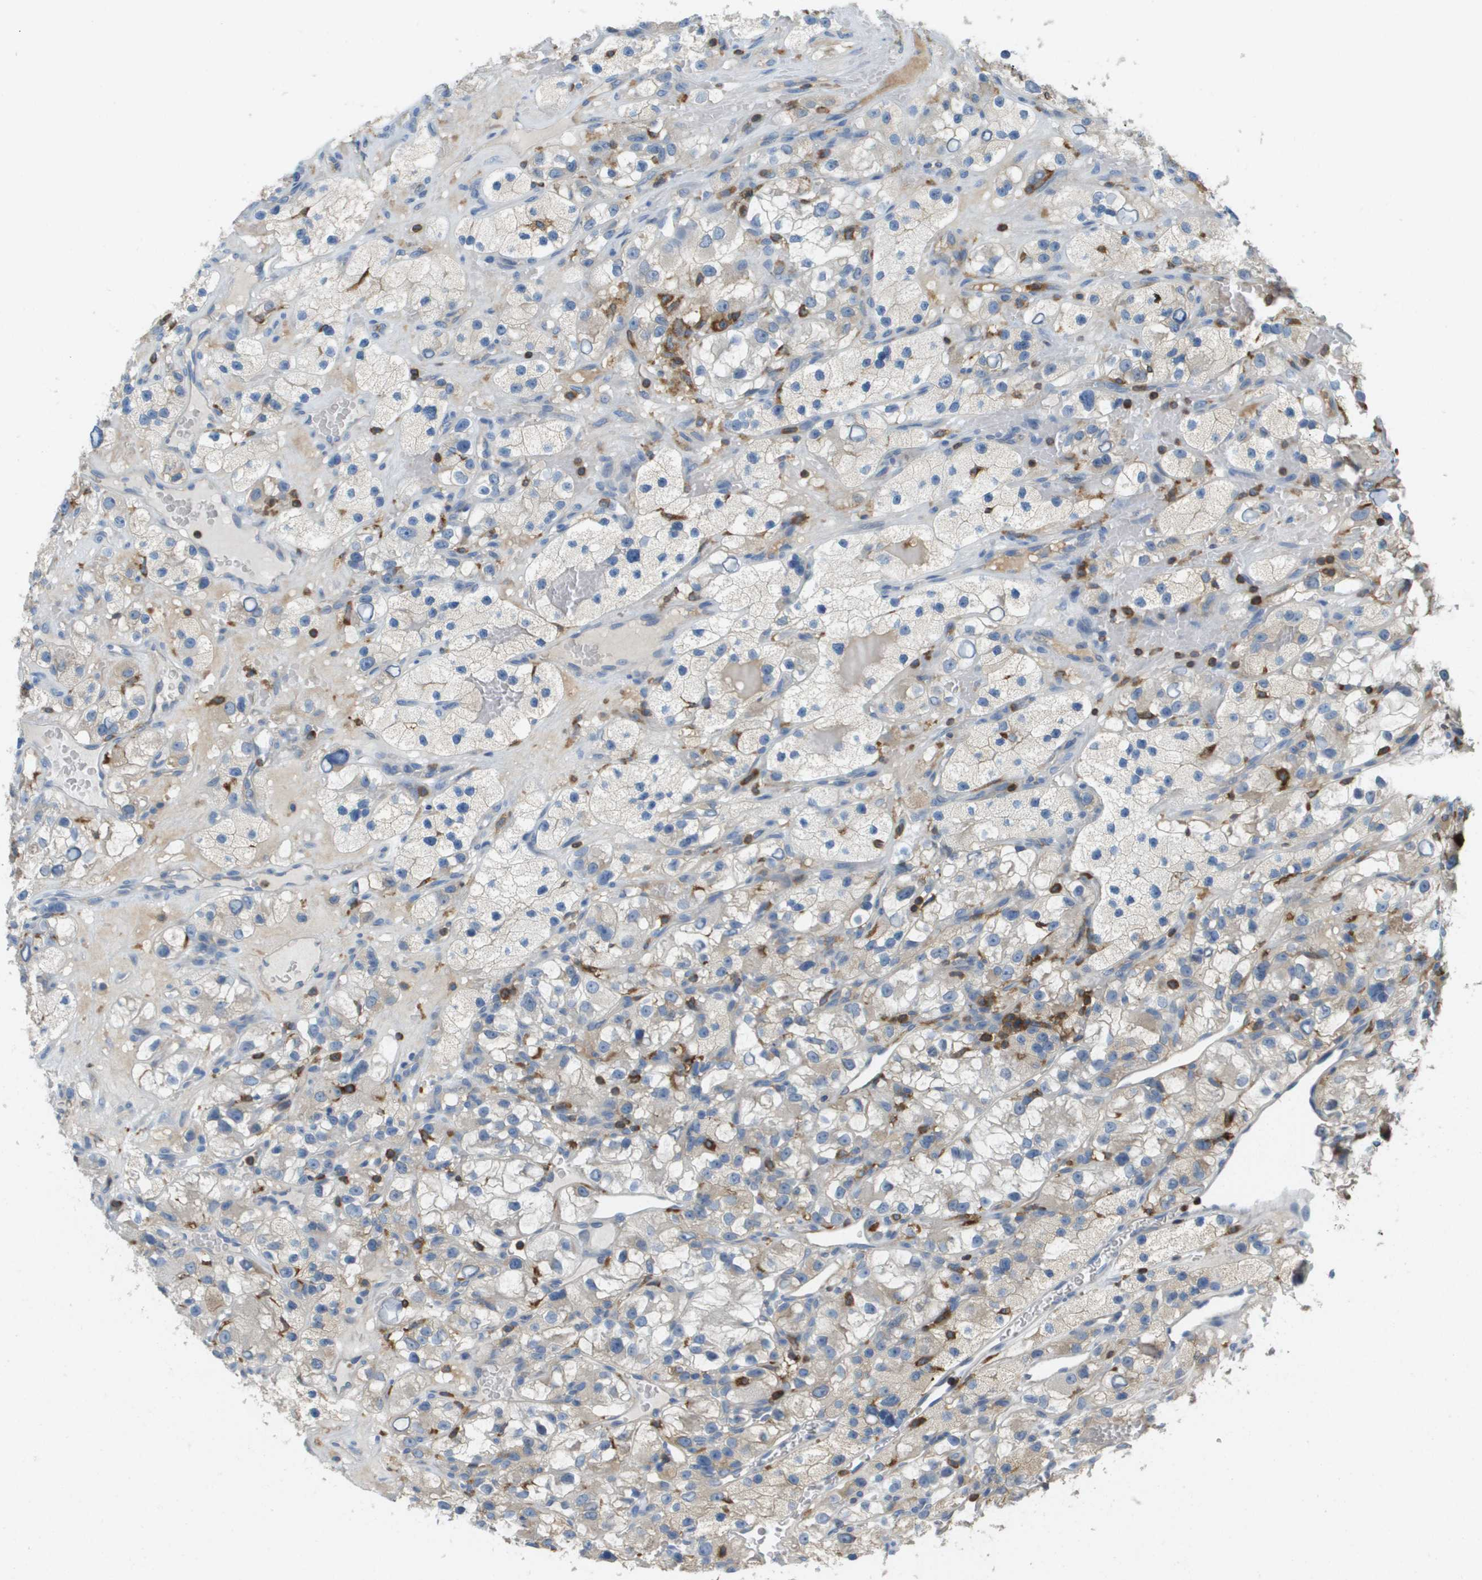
{"staining": {"intensity": "weak", "quantity": "<25%", "location": "cytoplasmic/membranous"}, "tissue": "renal cancer", "cell_type": "Tumor cells", "image_type": "cancer", "snomed": [{"axis": "morphology", "description": "Adenocarcinoma, NOS"}, {"axis": "topography", "description": "Kidney"}], "caption": "Human renal adenocarcinoma stained for a protein using immunohistochemistry (IHC) exhibits no staining in tumor cells.", "gene": "APBB1IP", "patient": {"sex": "female", "age": 57}}